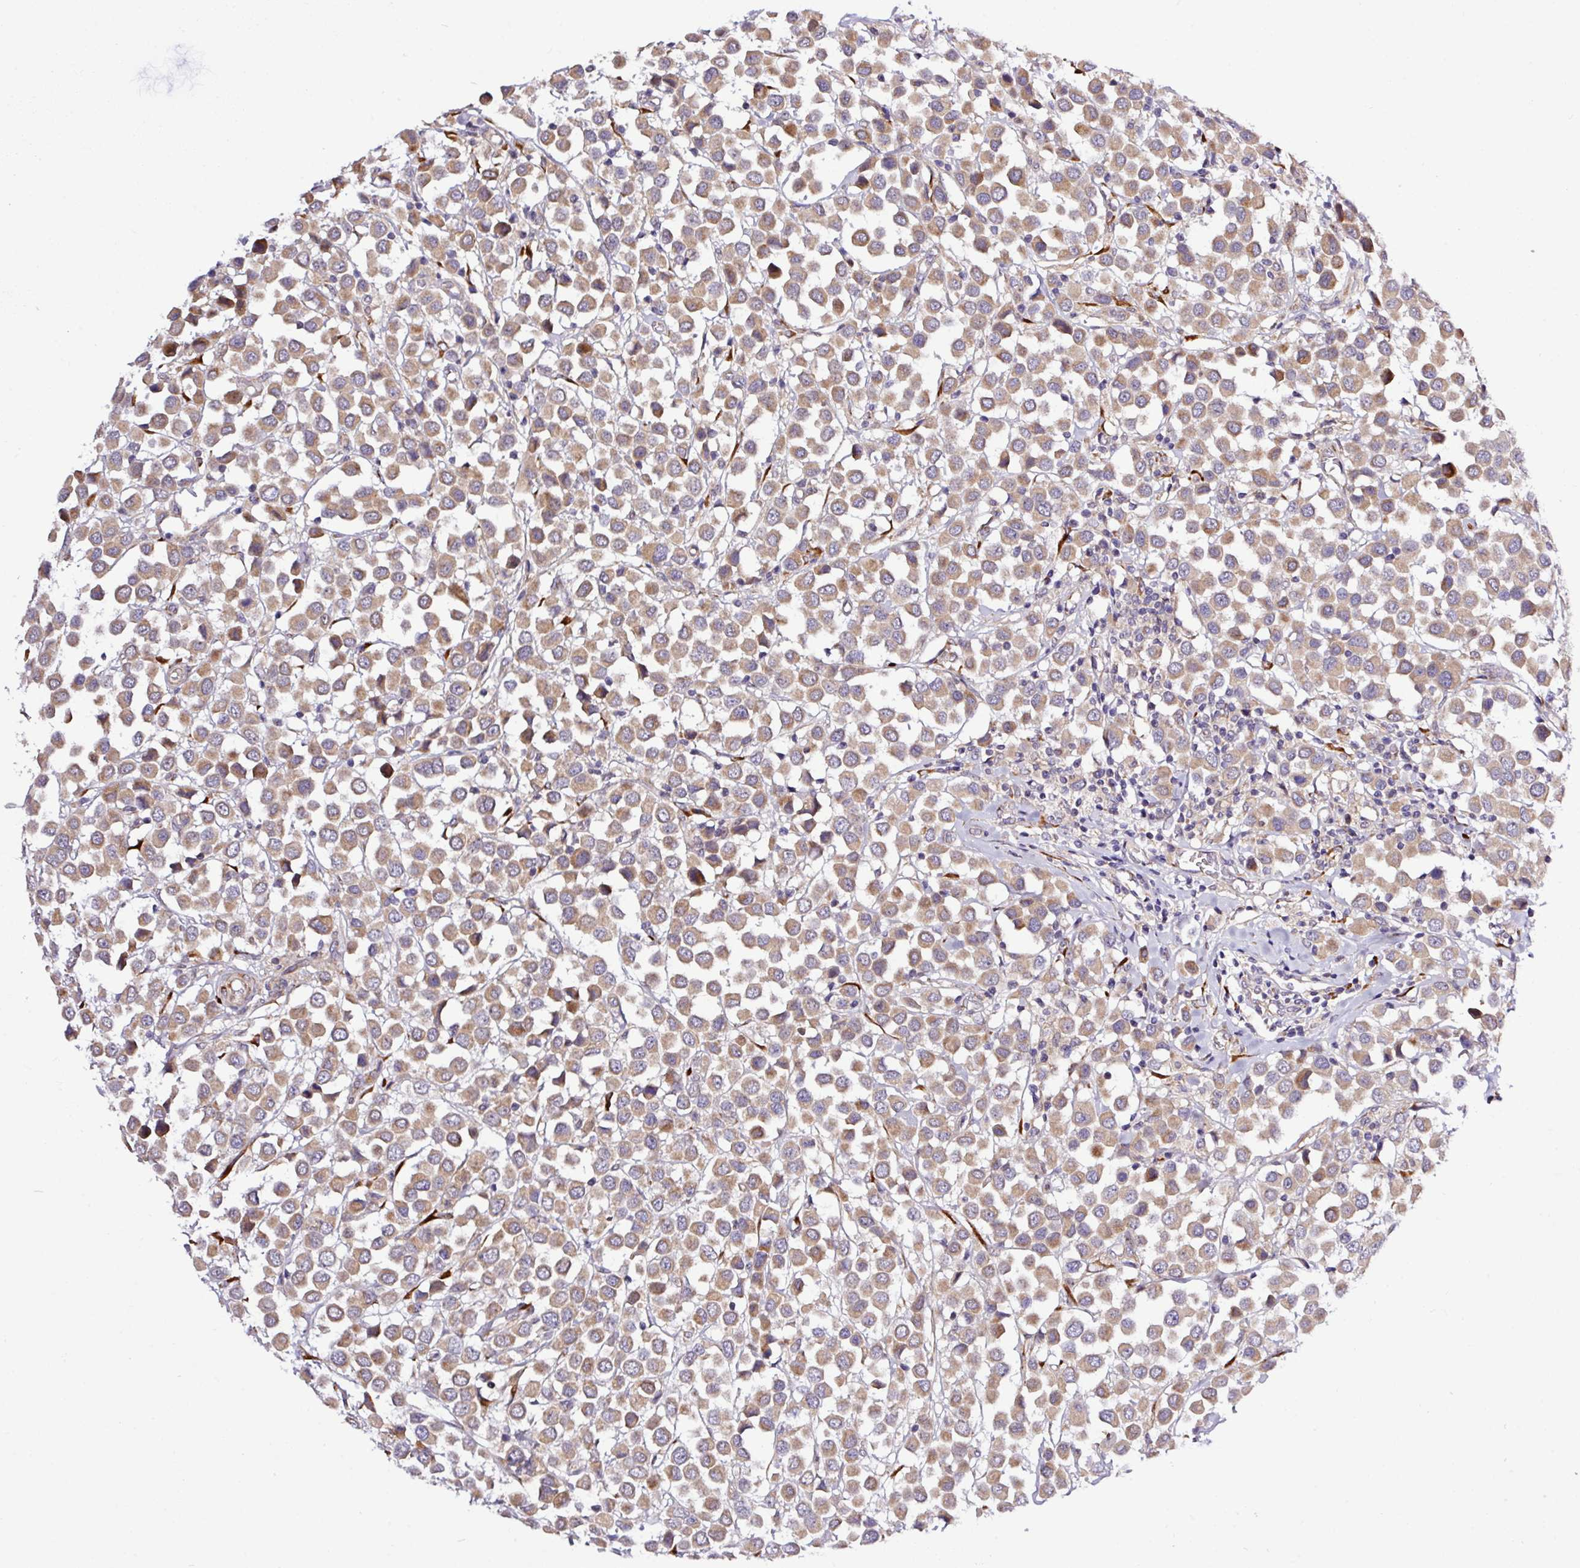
{"staining": {"intensity": "moderate", "quantity": ">75%", "location": "cytoplasmic/membranous"}, "tissue": "breast cancer", "cell_type": "Tumor cells", "image_type": "cancer", "snomed": [{"axis": "morphology", "description": "Duct carcinoma"}, {"axis": "topography", "description": "Breast"}], "caption": "Protein staining displays moderate cytoplasmic/membranous expression in about >75% of tumor cells in breast cancer (invasive ductal carcinoma). Nuclei are stained in blue.", "gene": "TM2D2", "patient": {"sex": "female", "age": 61}}